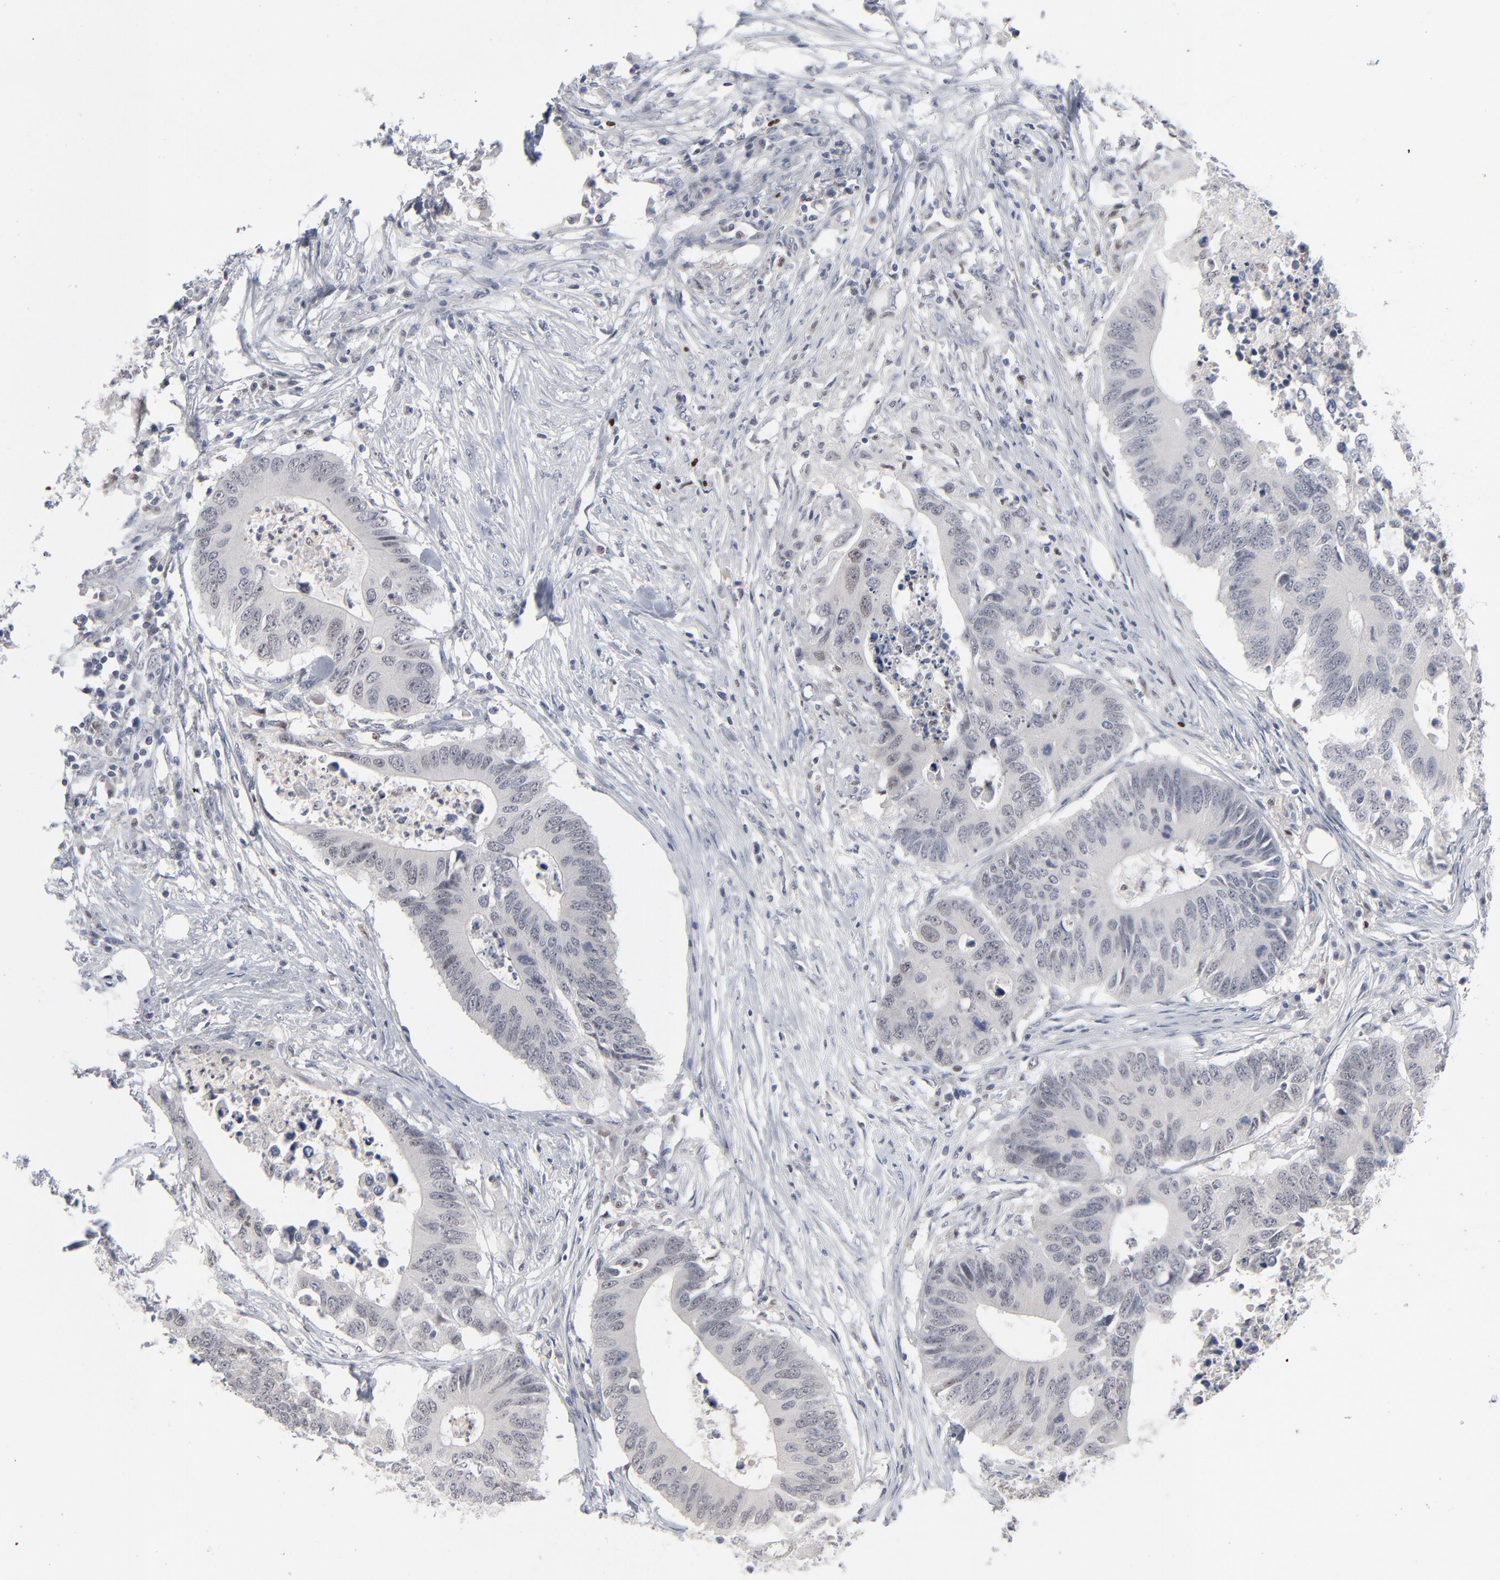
{"staining": {"intensity": "negative", "quantity": "none", "location": "none"}, "tissue": "colorectal cancer", "cell_type": "Tumor cells", "image_type": "cancer", "snomed": [{"axis": "morphology", "description": "Adenocarcinoma, NOS"}, {"axis": "topography", "description": "Colon"}], "caption": "High magnification brightfield microscopy of colorectal cancer stained with DAB (brown) and counterstained with hematoxylin (blue): tumor cells show no significant positivity.", "gene": "FOXN2", "patient": {"sex": "male", "age": 71}}